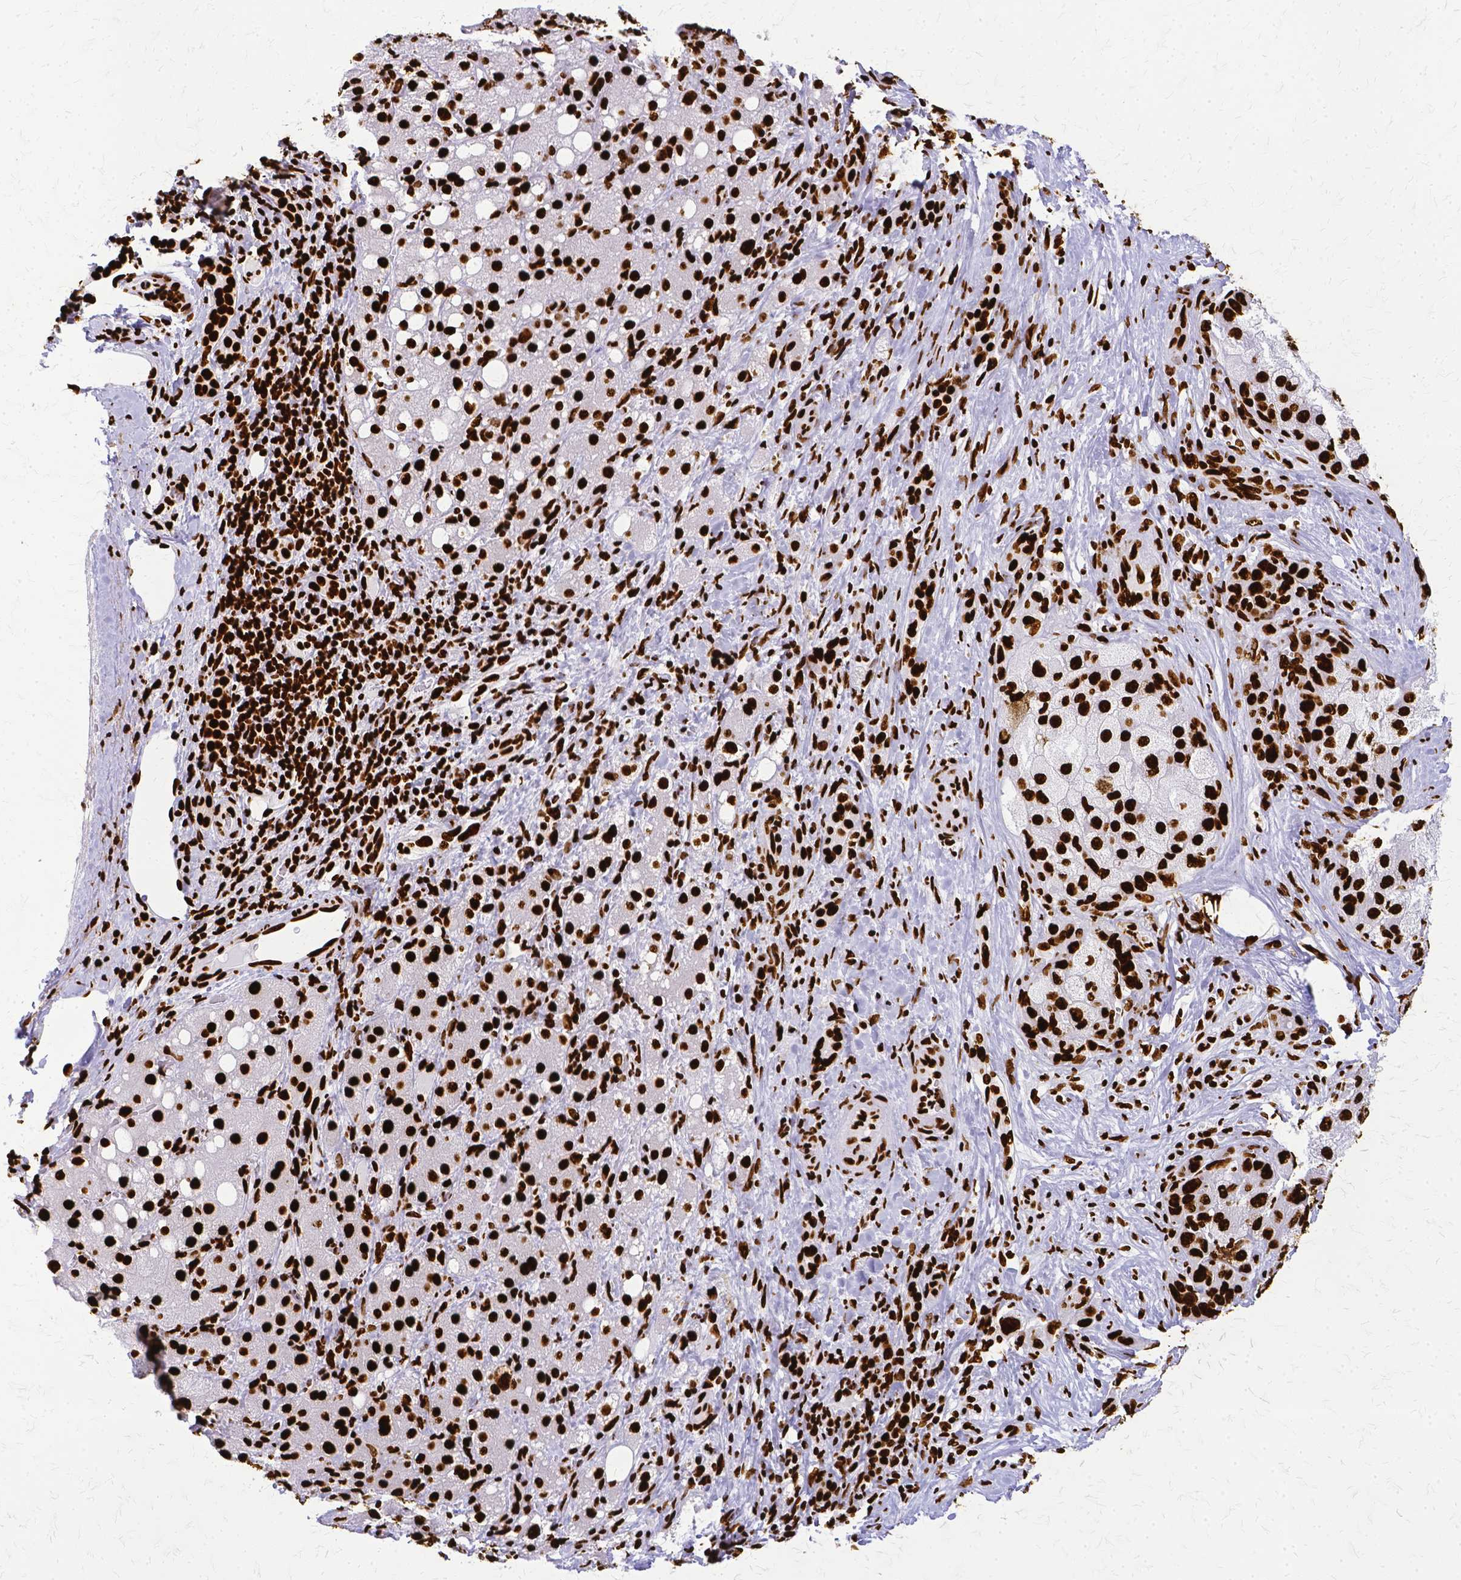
{"staining": {"intensity": "strong", "quantity": ">75%", "location": "nuclear"}, "tissue": "liver cancer", "cell_type": "Tumor cells", "image_type": "cancer", "snomed": [{"axis": "morphology", "description": "Carcinoma, Hepatocellular, NOS"}, {"axis": "topography", "description": "Liver"}], "caption": "Immunohistochemical staining of liver cancer displays high levels of strong nuclear positivity in approximately >75% of tumor cells.", "gene": "SFPQ", "patient": {"sex": "male", "age": 67}}